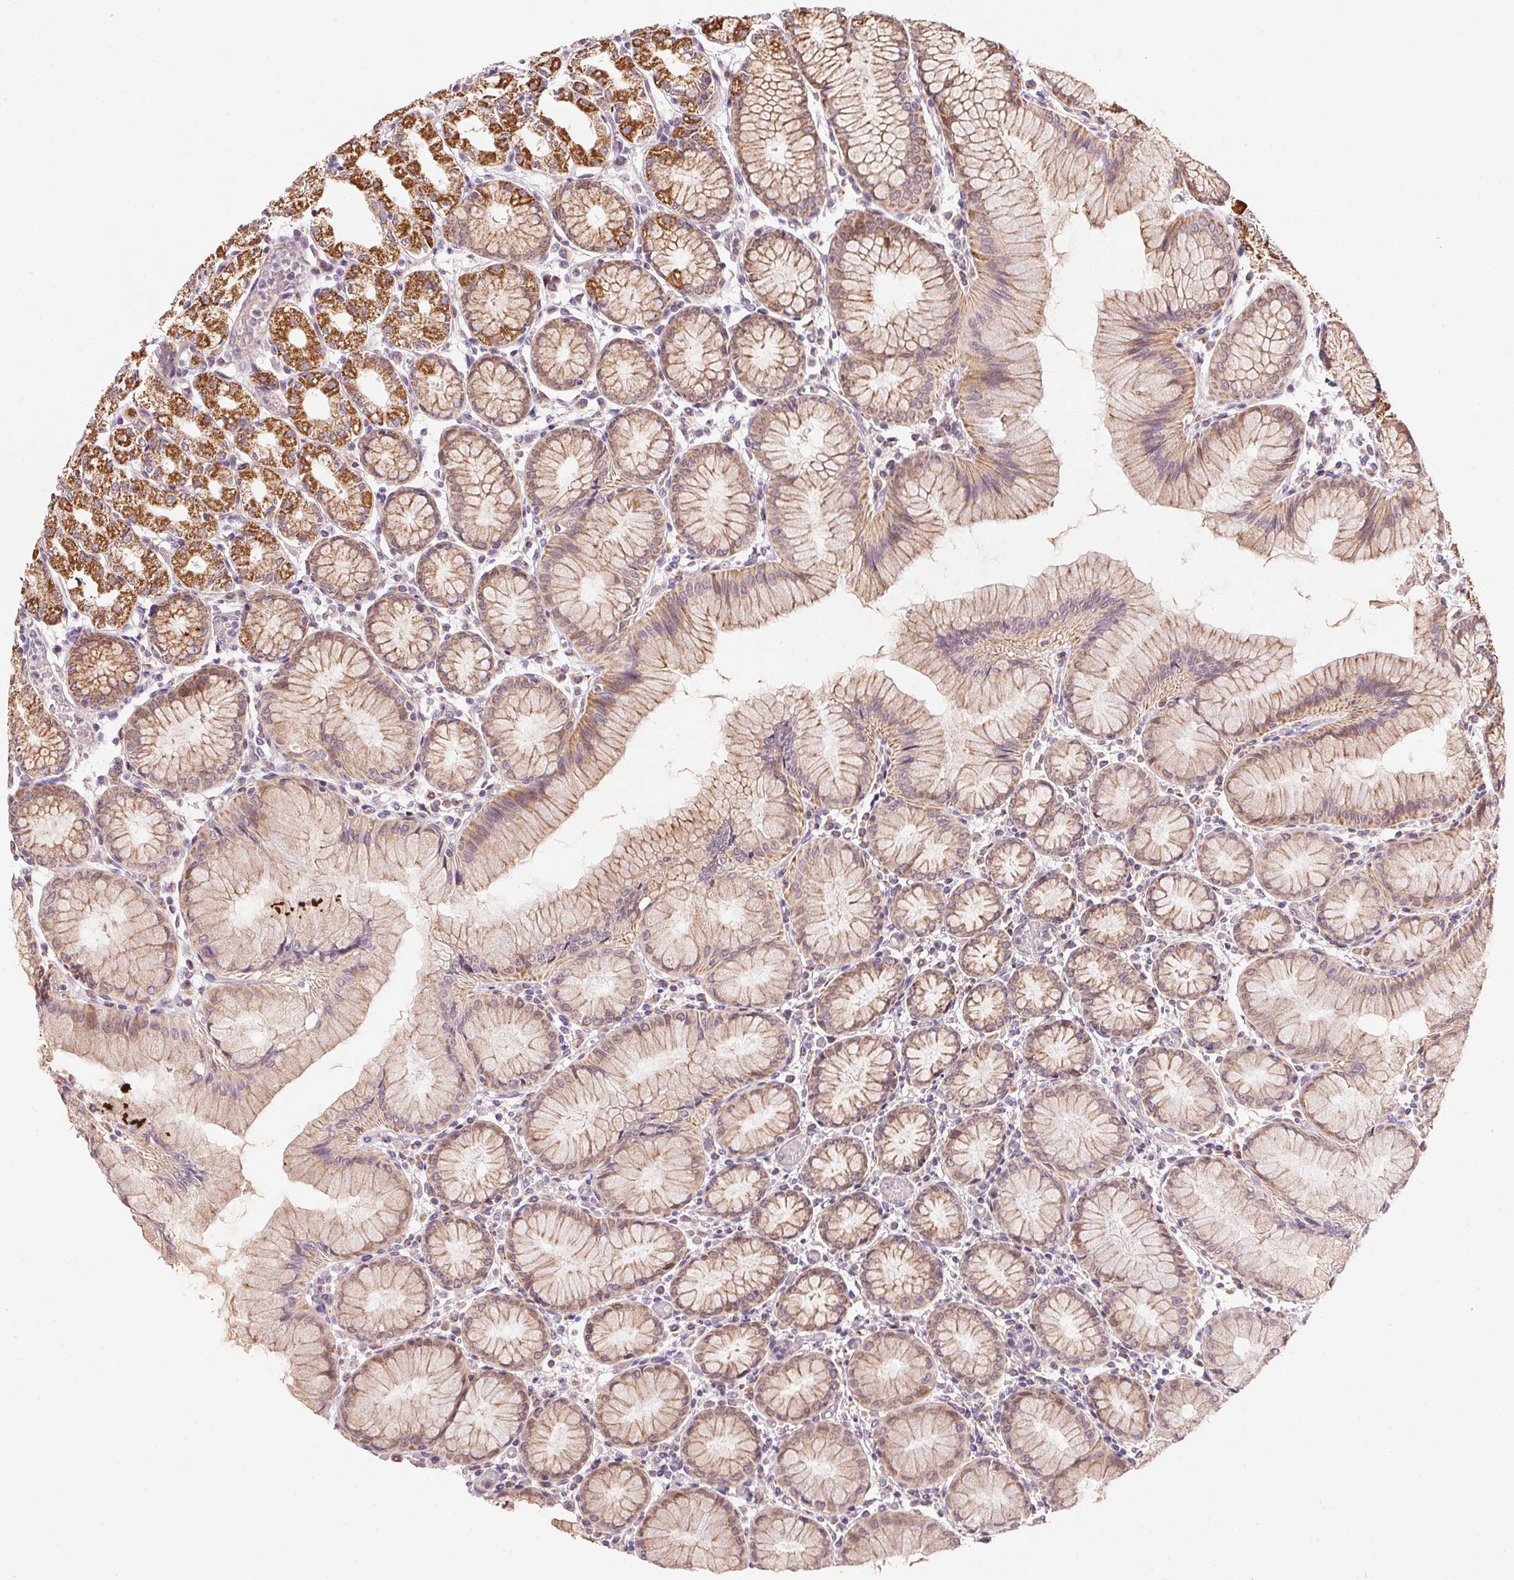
{"staining": {"intensity": "strong", "quantity": "25%-75%", "location": "cytoplasmic/membranous"}, "tissue": "stomach", "cell_type": "Glandular cells", "image_type": "normal", "snomed": [{"axis": "morphology", "description": "Normal tissue, NOS"}, {"axis": "topography", "description": "Stomach"}], "caption": "The immunohistochemical stain highlights strong cytoplasmic/membranous positivity in glandular cells of benign stomach.", "gene": "COQ7", "patient": {"sex": "female", "age": 57}}